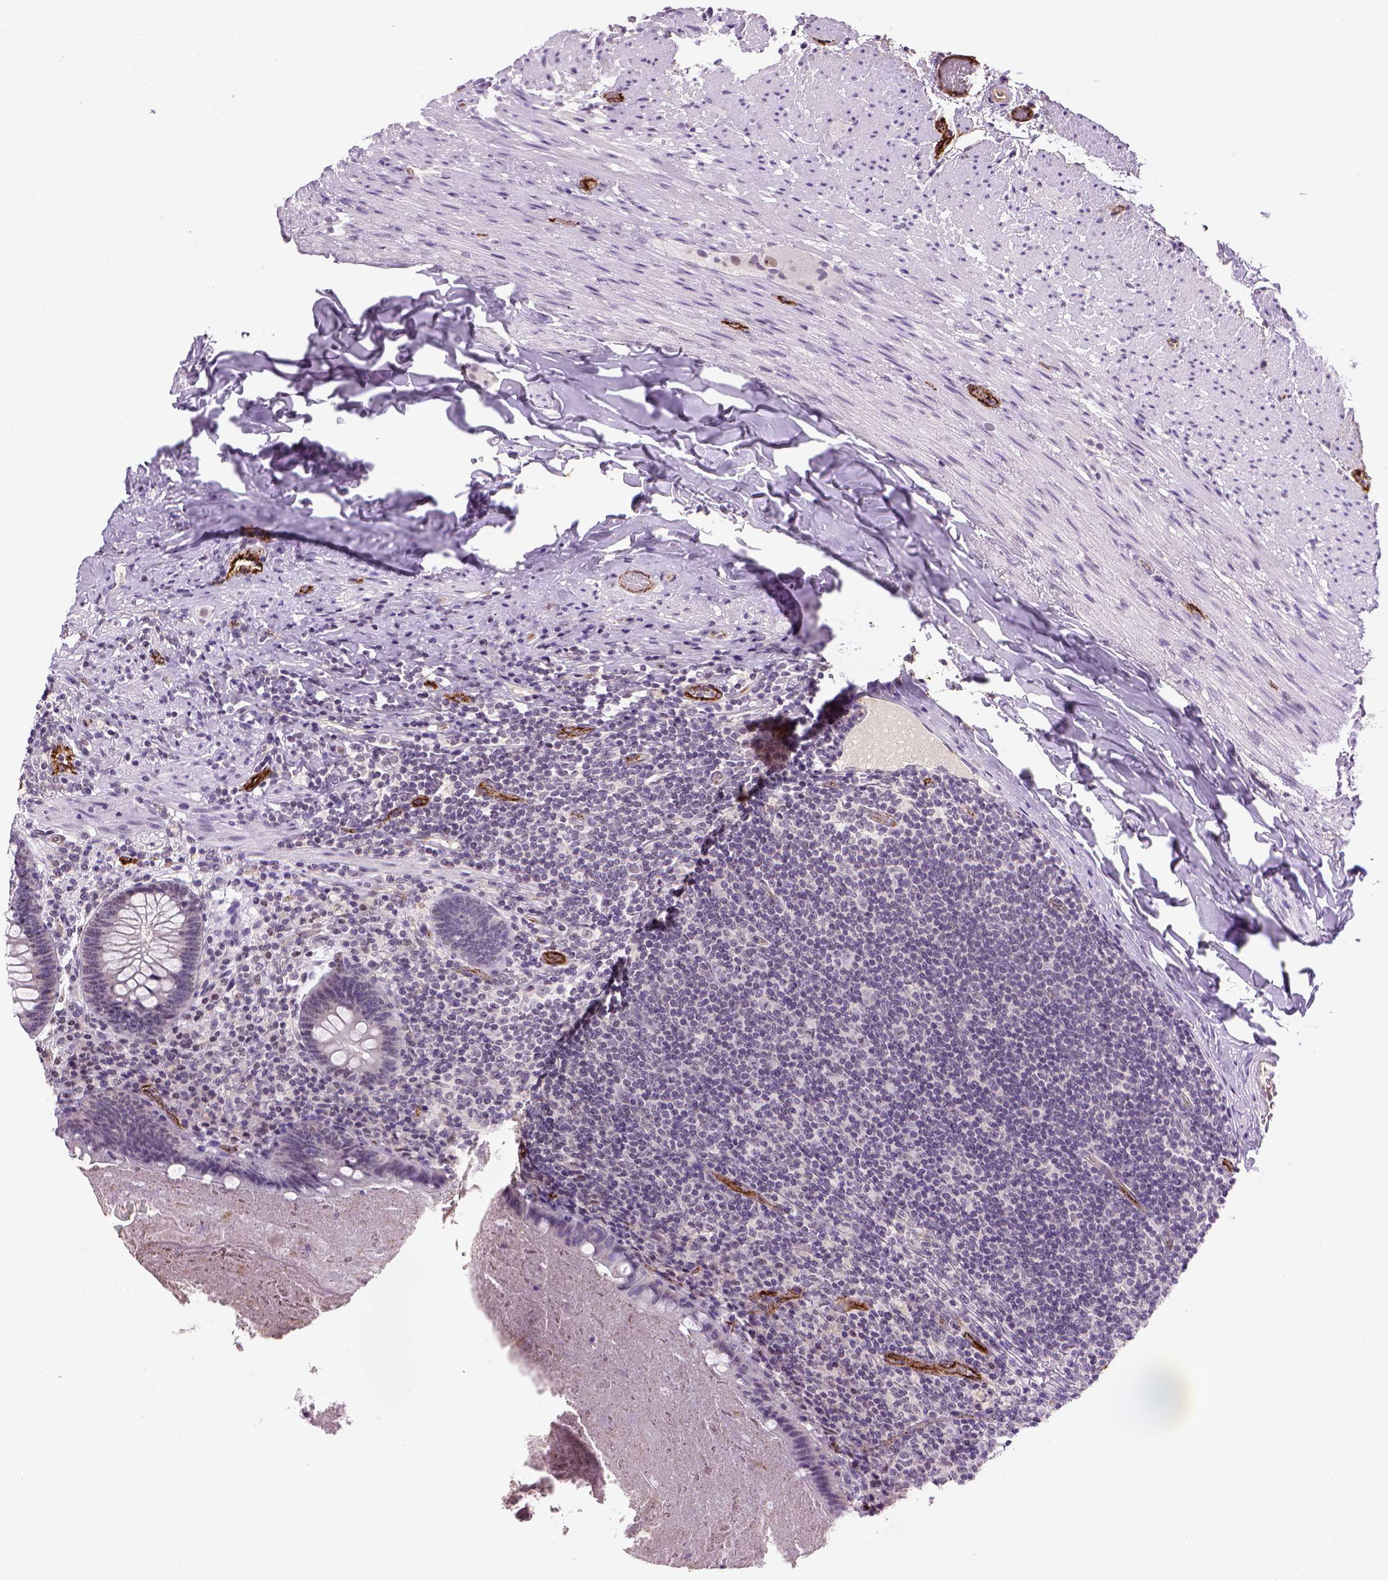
{"staining": {"intensity": "negative", "quantity": "none", "location": "none"}, "tissue": "appendix", "cell_type": "Glandular cells", "image_type": "normal", "snomed": [{"axis": "morphology", "description": "Normal tissue, NOS"}, {"axis": "topography", "description": "Appendix"}], "caption": "Photomicrograph shows no protein positivity in glandular cells of unremarkable appendix.", "gene": "VWF", "patient": {"sex": "male", "age": 47}}